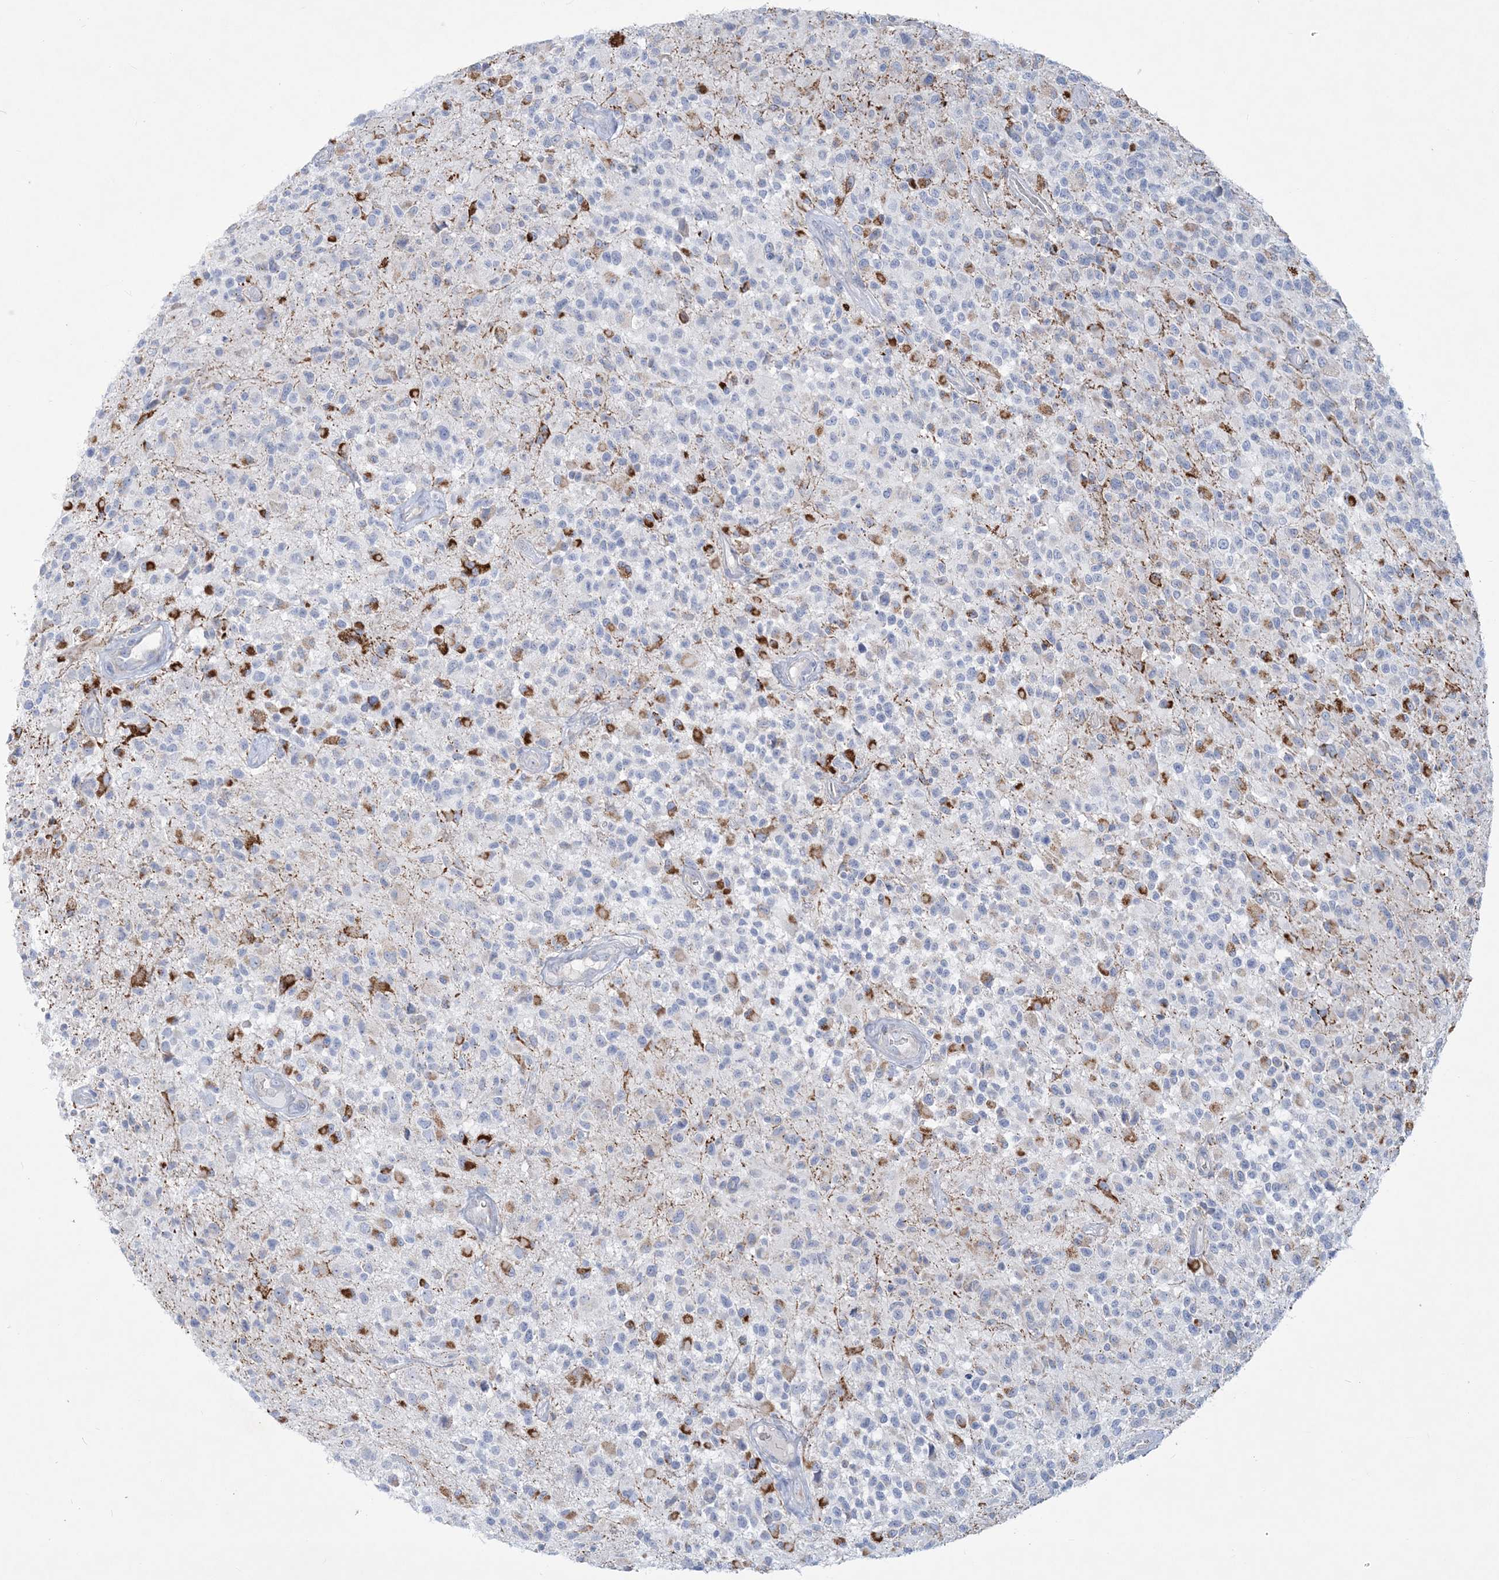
{"staining": {"intensity": "negative", "quantity": "none", "location": "none"}, "tissue": "glioma", "cell_type": "Tumor cells", "image_type": "cancer", "snomed": [{"axis": "morphology", "description": "Glioma, malignant, High grade"}, {"axis": "morphology", "description": "Glioblastoma, NOS"}, {"axis": "topography", "description": "Brain"}], "caption": "IHC of glioma demonstrates no staining in tumor cells. (DAB immunohistochemistry with hematoxylin counter stain).", "gene": "TBC1D7", "patient": {"sex": "male", "age": 60}}